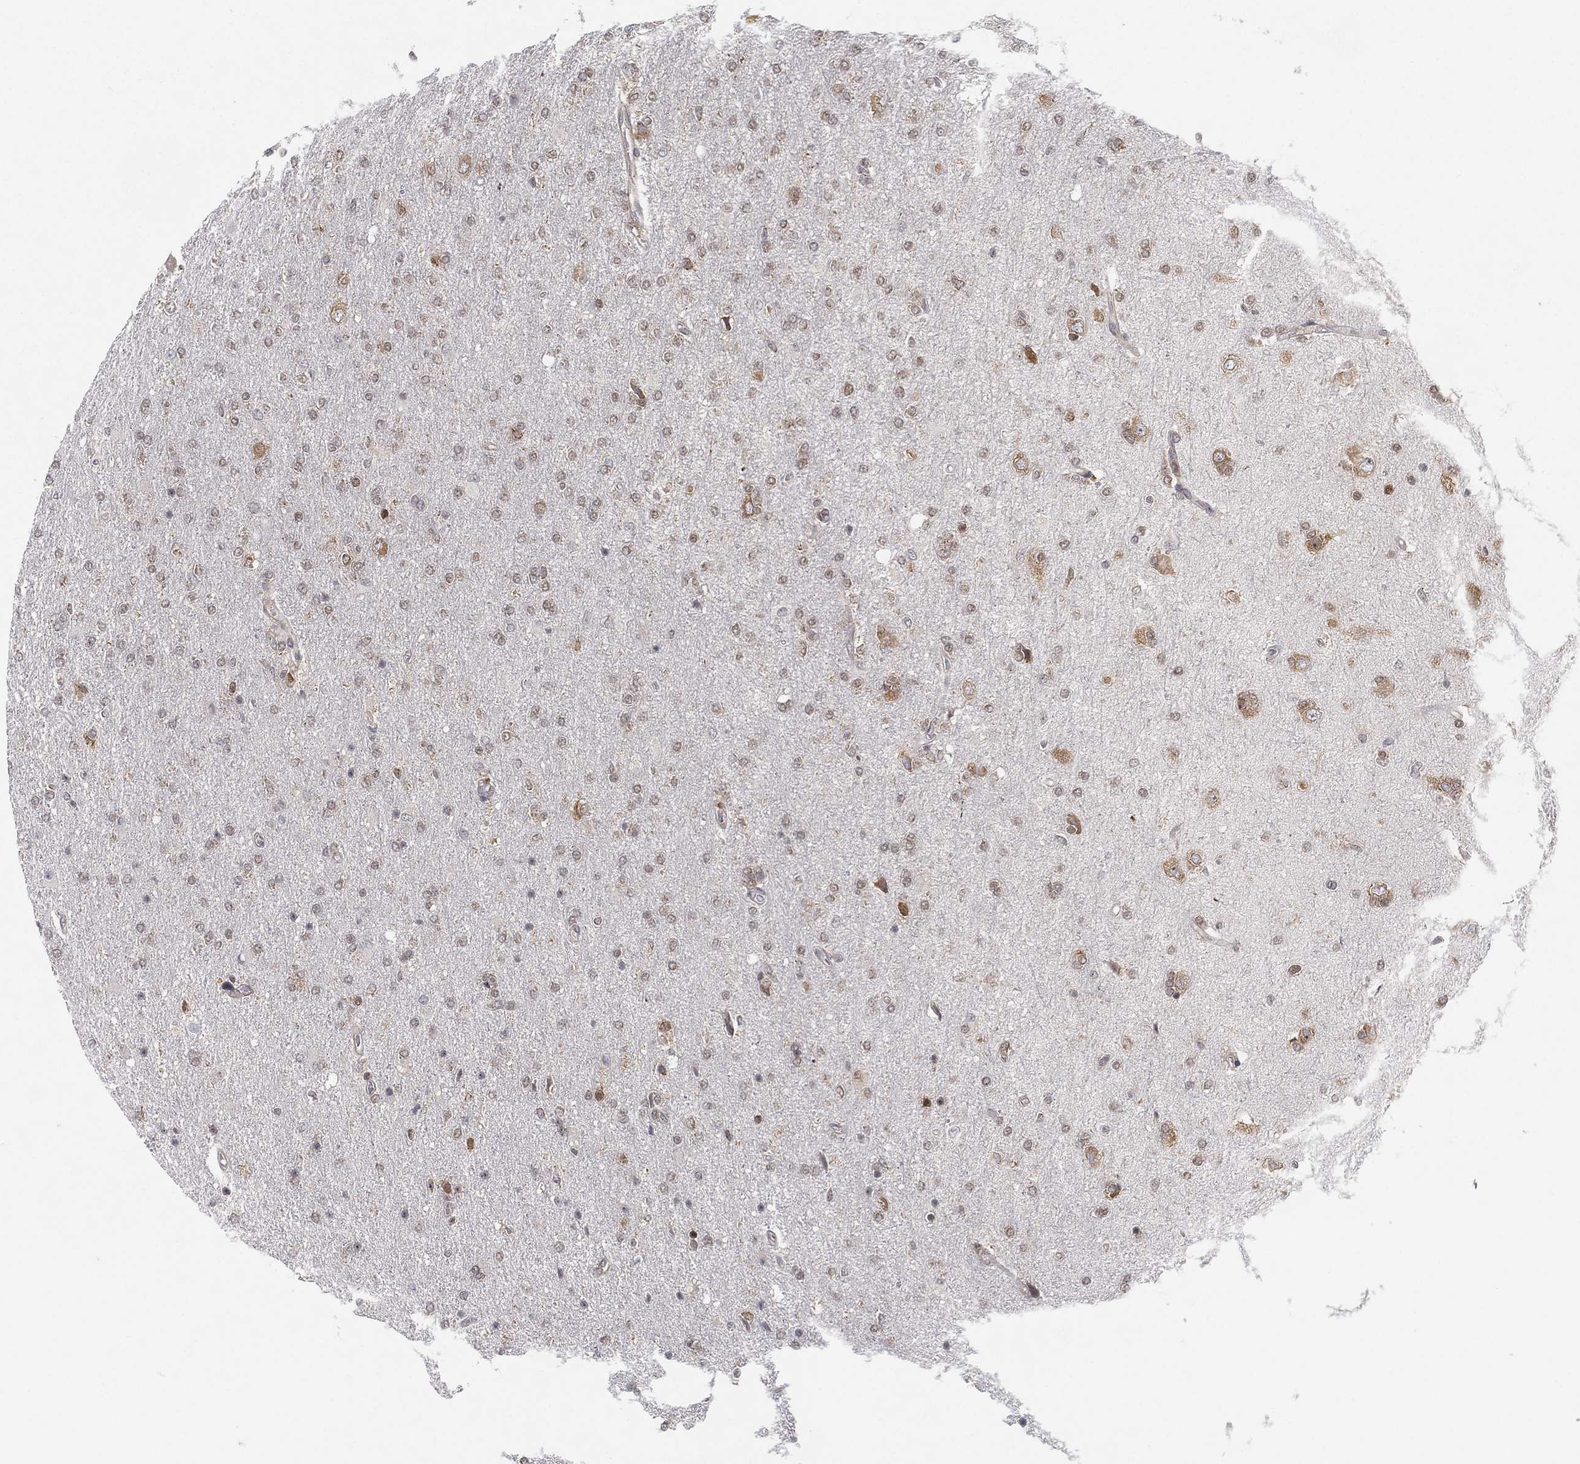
{"staining": {"intensity": "weak", "quantity": "<25%", "location": "cytoplasmic/membranous,nuclear"}, "tissue": "glioma", "cell_type": "Tumor cells", "image_type": "cancer", "snomed": [{"axis": "morphology", "description": "Glioma, malignant, High grade"}, {"axis": "topography", "description": "Cerebral cortex"}], "caption": "This image is of glioma stained with immunohistochemistry to label a protein in brown with the nuclei are counter-stained blue. There is no expression in tumor cells.", "gene": "TMTC4", "patient": {"sex": "male", "age": 70}}